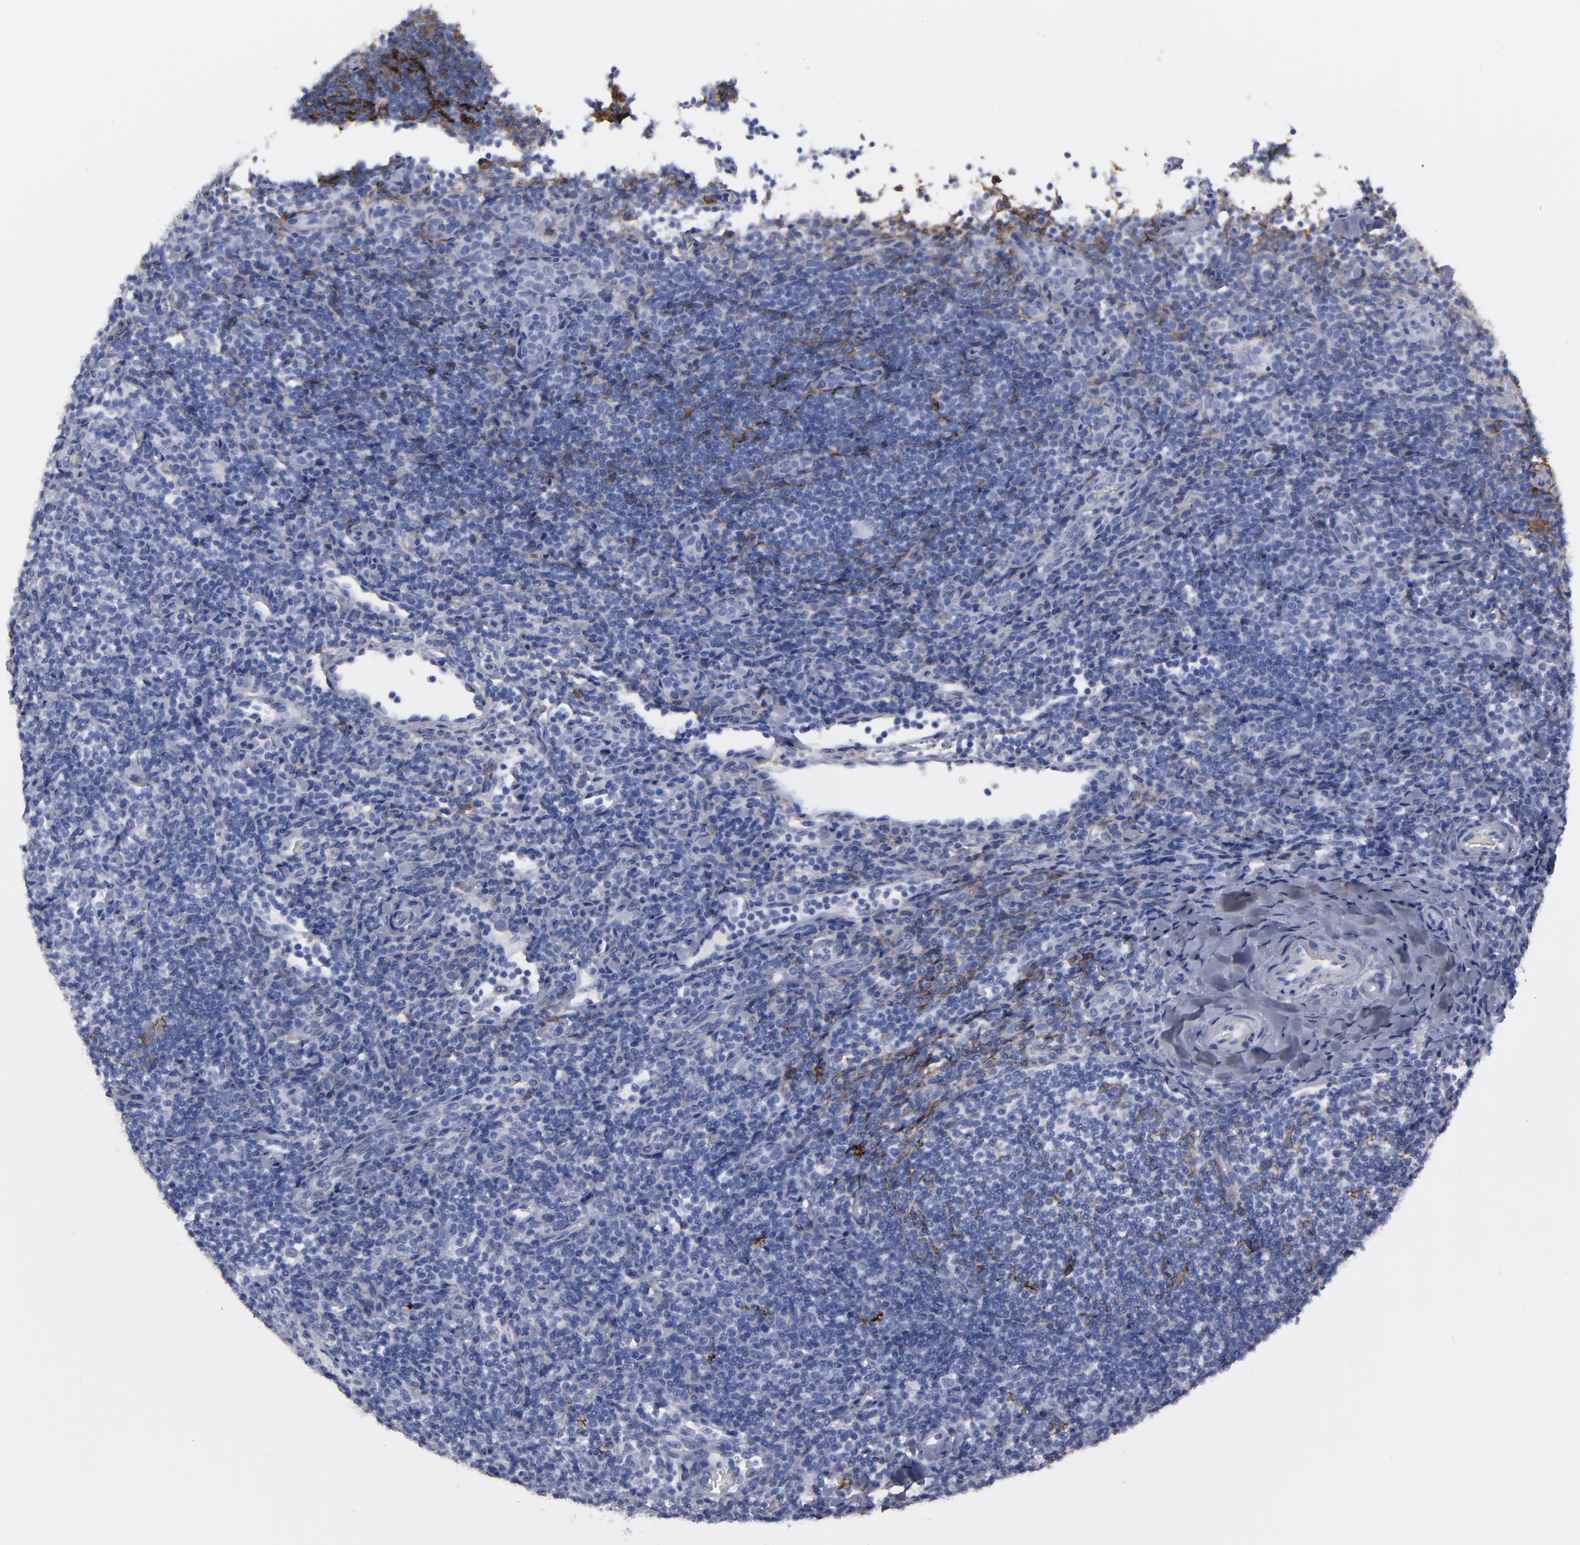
{"staining": {"intensity": "negative", "quantity": "none", "location": "none"}, "tissue": "lymphoma", "cell_type": "Tumor cells", "image_type": "cancer", "snomed": [{"axis": "morphology", "description": "Malignant lymphoma, non-Hodgkin's type, Low grade"}, {"axis": "topography", "description": "Lymph node"}], "caption": "Human low-grade malignant lymphoma, non-Hodgkin's type stained for a protein using immunohistochemistry demonstrates no positivity in tumor cells.", "gene": "CADM3", "patient": {"sex": "female", "age": 76}}